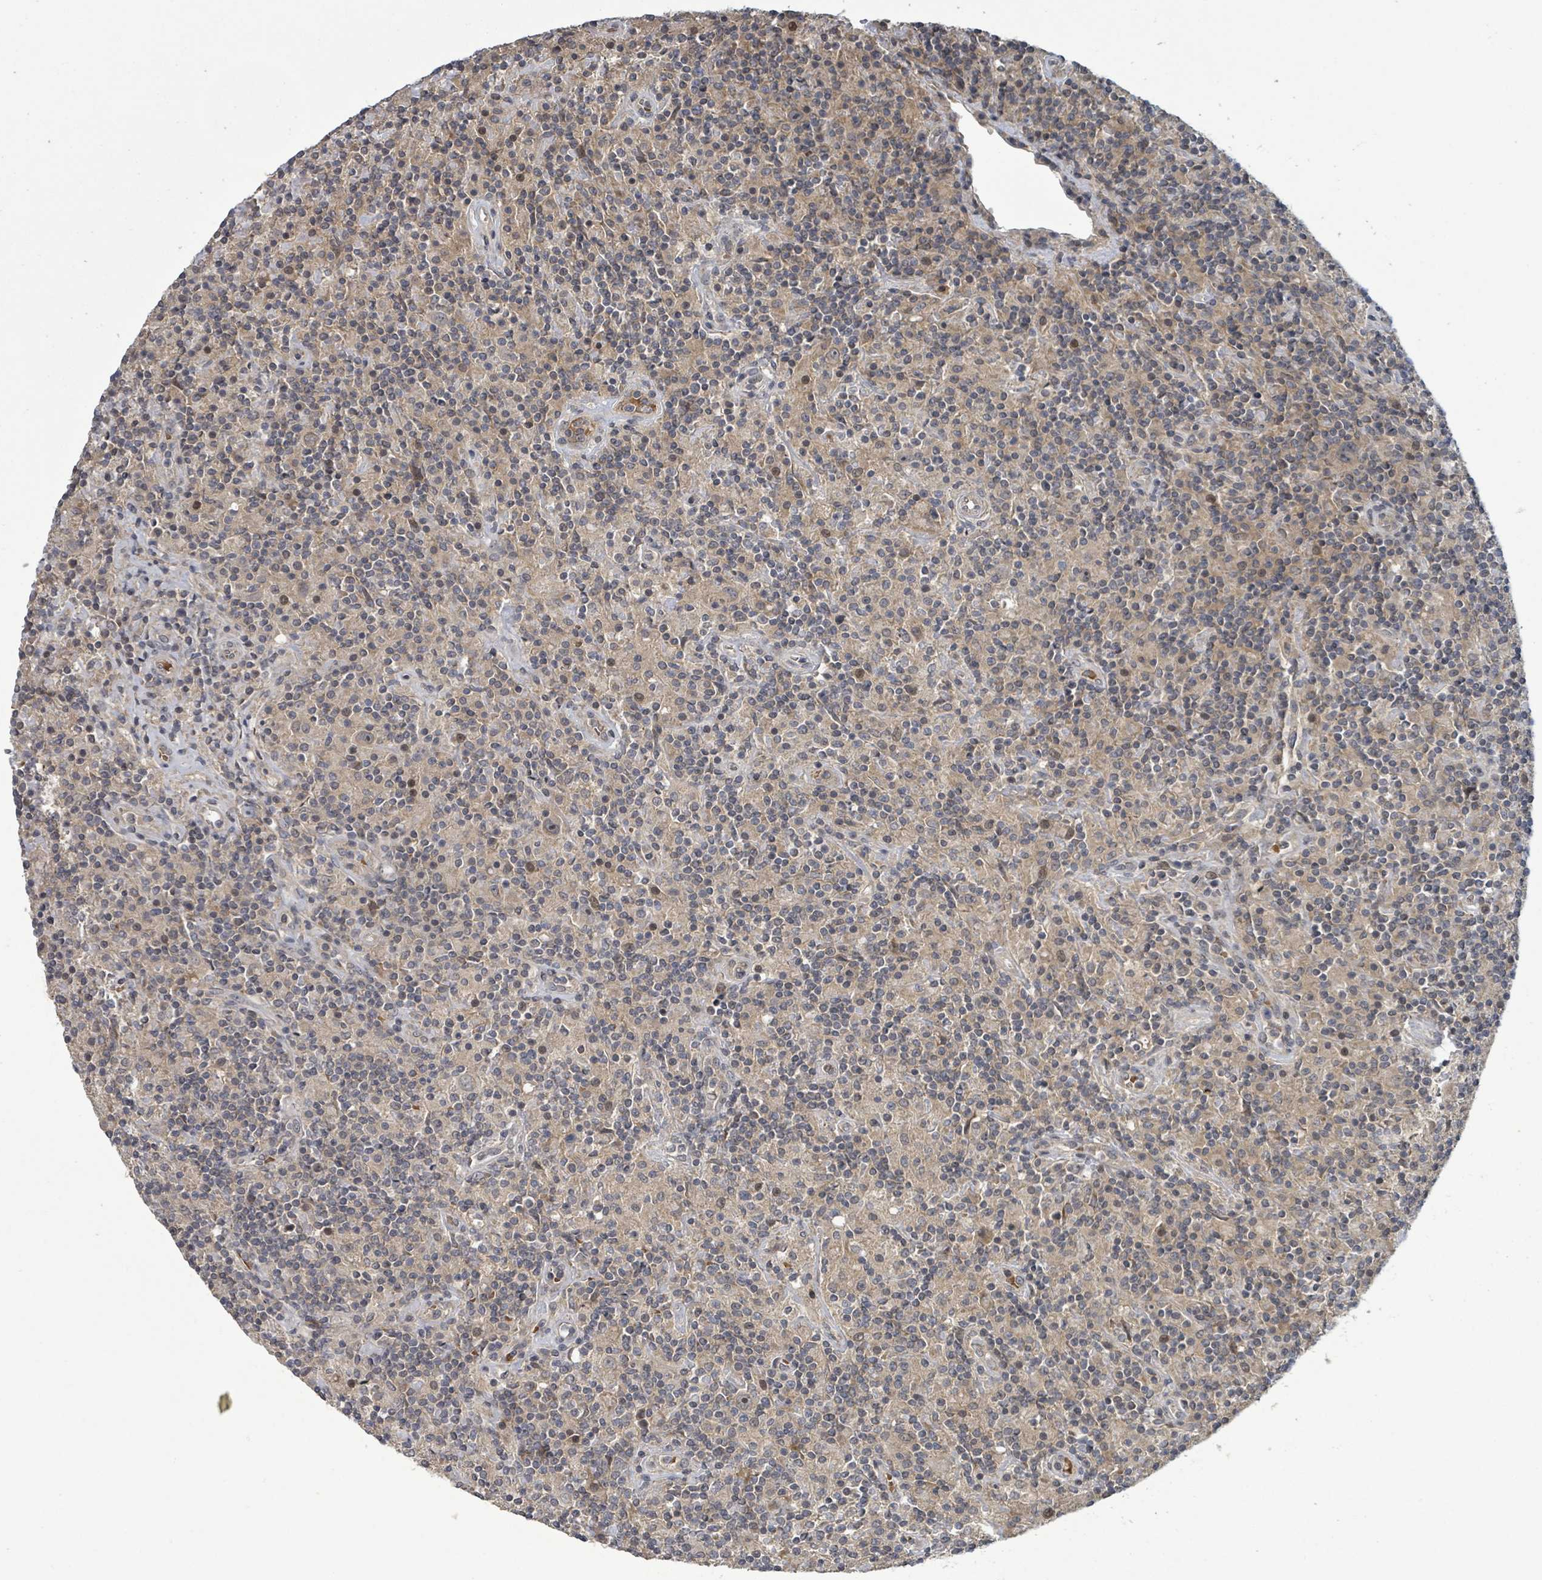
{"staining": {"intensity": "weak", "quantity": ">75%", "location": "none"}, "tissue": "lymphoma", "cell_type": "Tumor cells", "image_type": "cancer", "snomed": [{"axis": "morphology", "description": "Hodgkin's disease, NOS"}, {"axis": "topography", "description": "Lymph node"}], "caption": "Weak None positivity for a protein is appreciated in approximately >75% of tumor cells of lymphoma using IHC.", "gene": "ITGA11", "patient": {"sex": "male", "age": 70}}